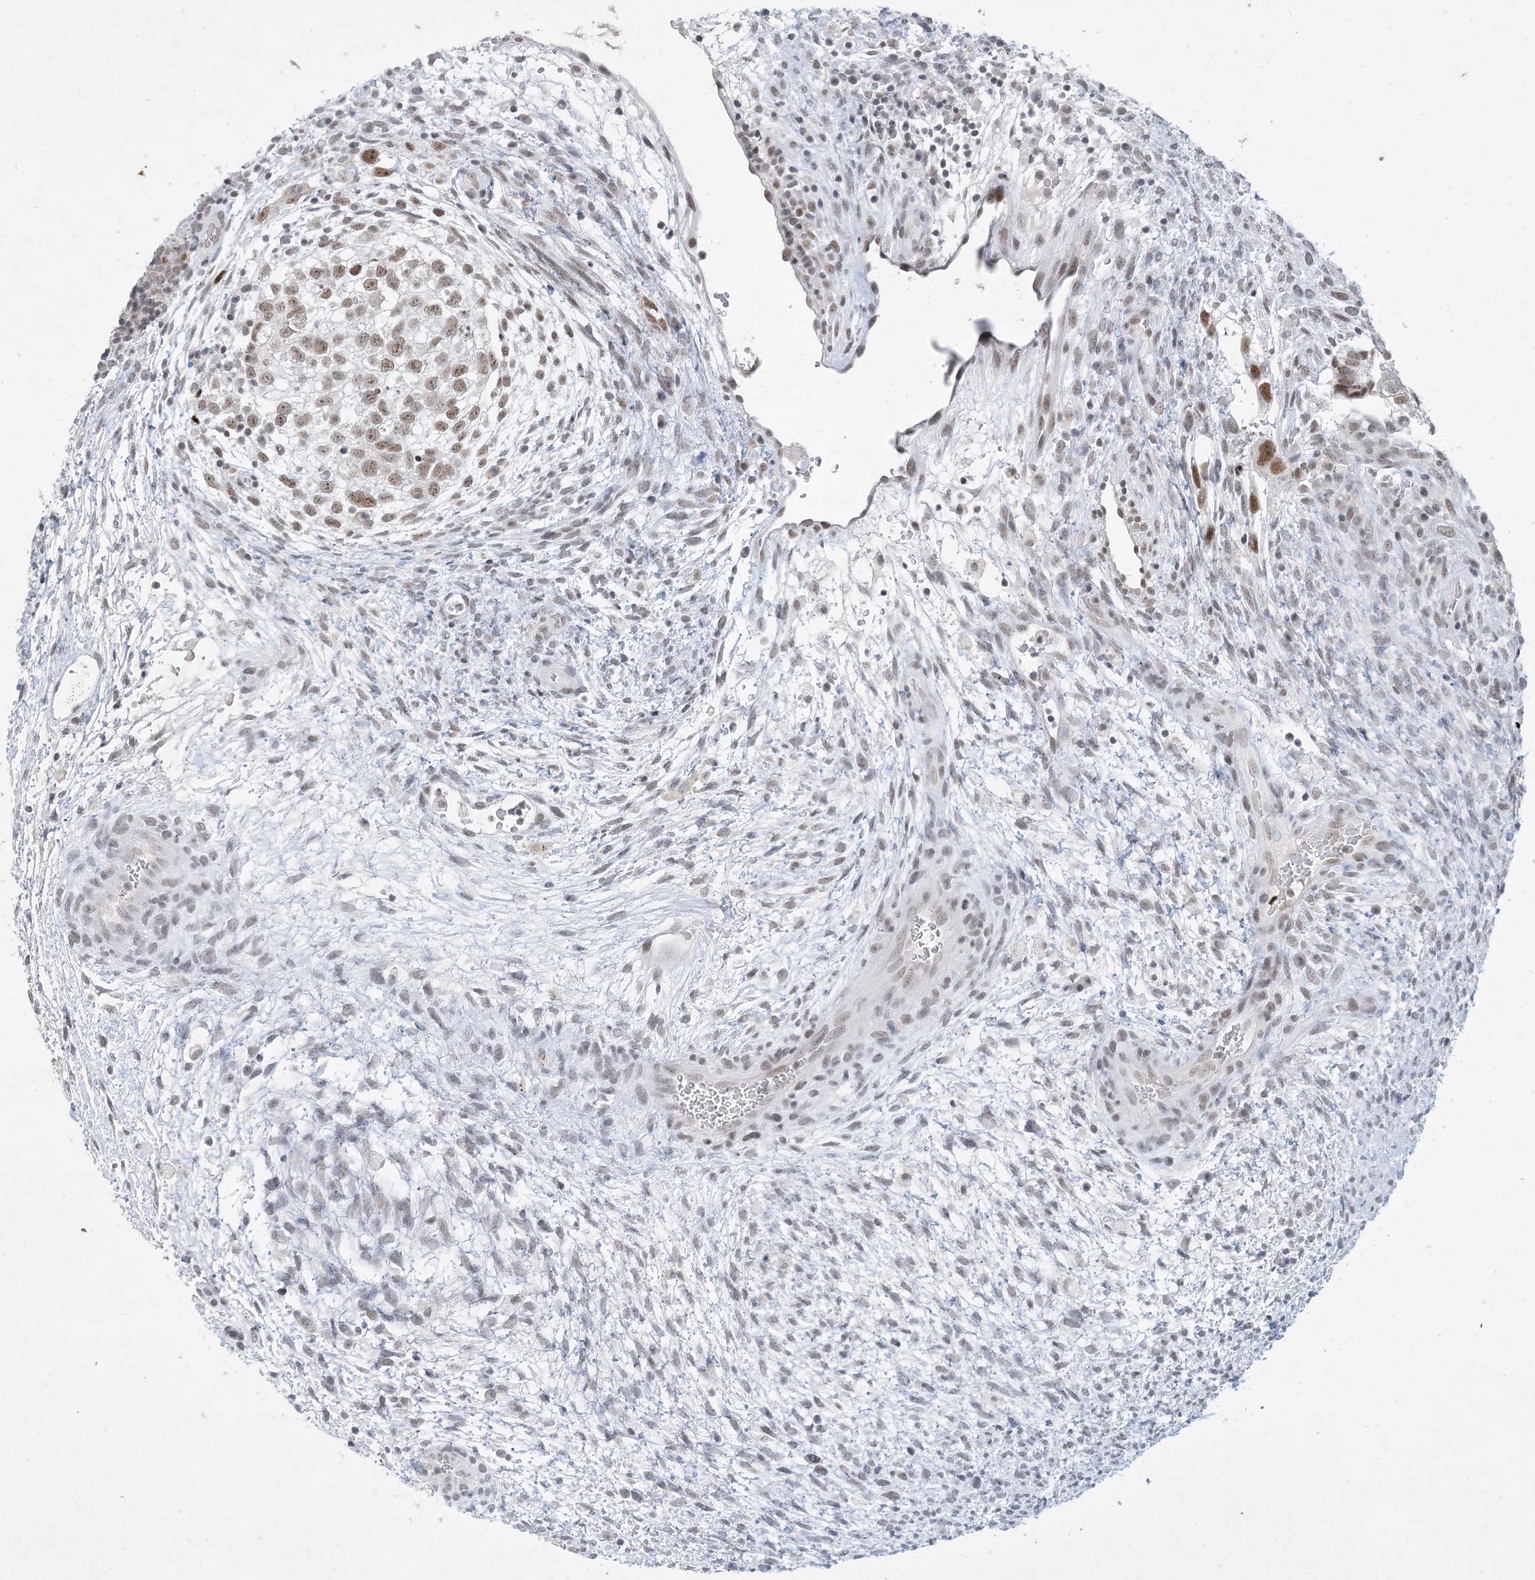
{"staining": {"intensity": "weak", "quantity": "25%-75%", "location": "nuclear"}, "tissue": "testis cancer", "cell_type": "Tumor cells", "image_type": "cancer", "snomed": [{"axis": "morphology", "description": "Carcinoma, Embryonal, NOS"}, {"axis": "topography", "description": "Testis"}], "caption": "Testis cancer (embryonal carcinoma) stained with immunohistochemistry (IHC) exhibits weak nuclear staining in about 25%-75% of tumor cells.", "gene": "ZNF674", "patient": {"sex": "male", "age": 37}}